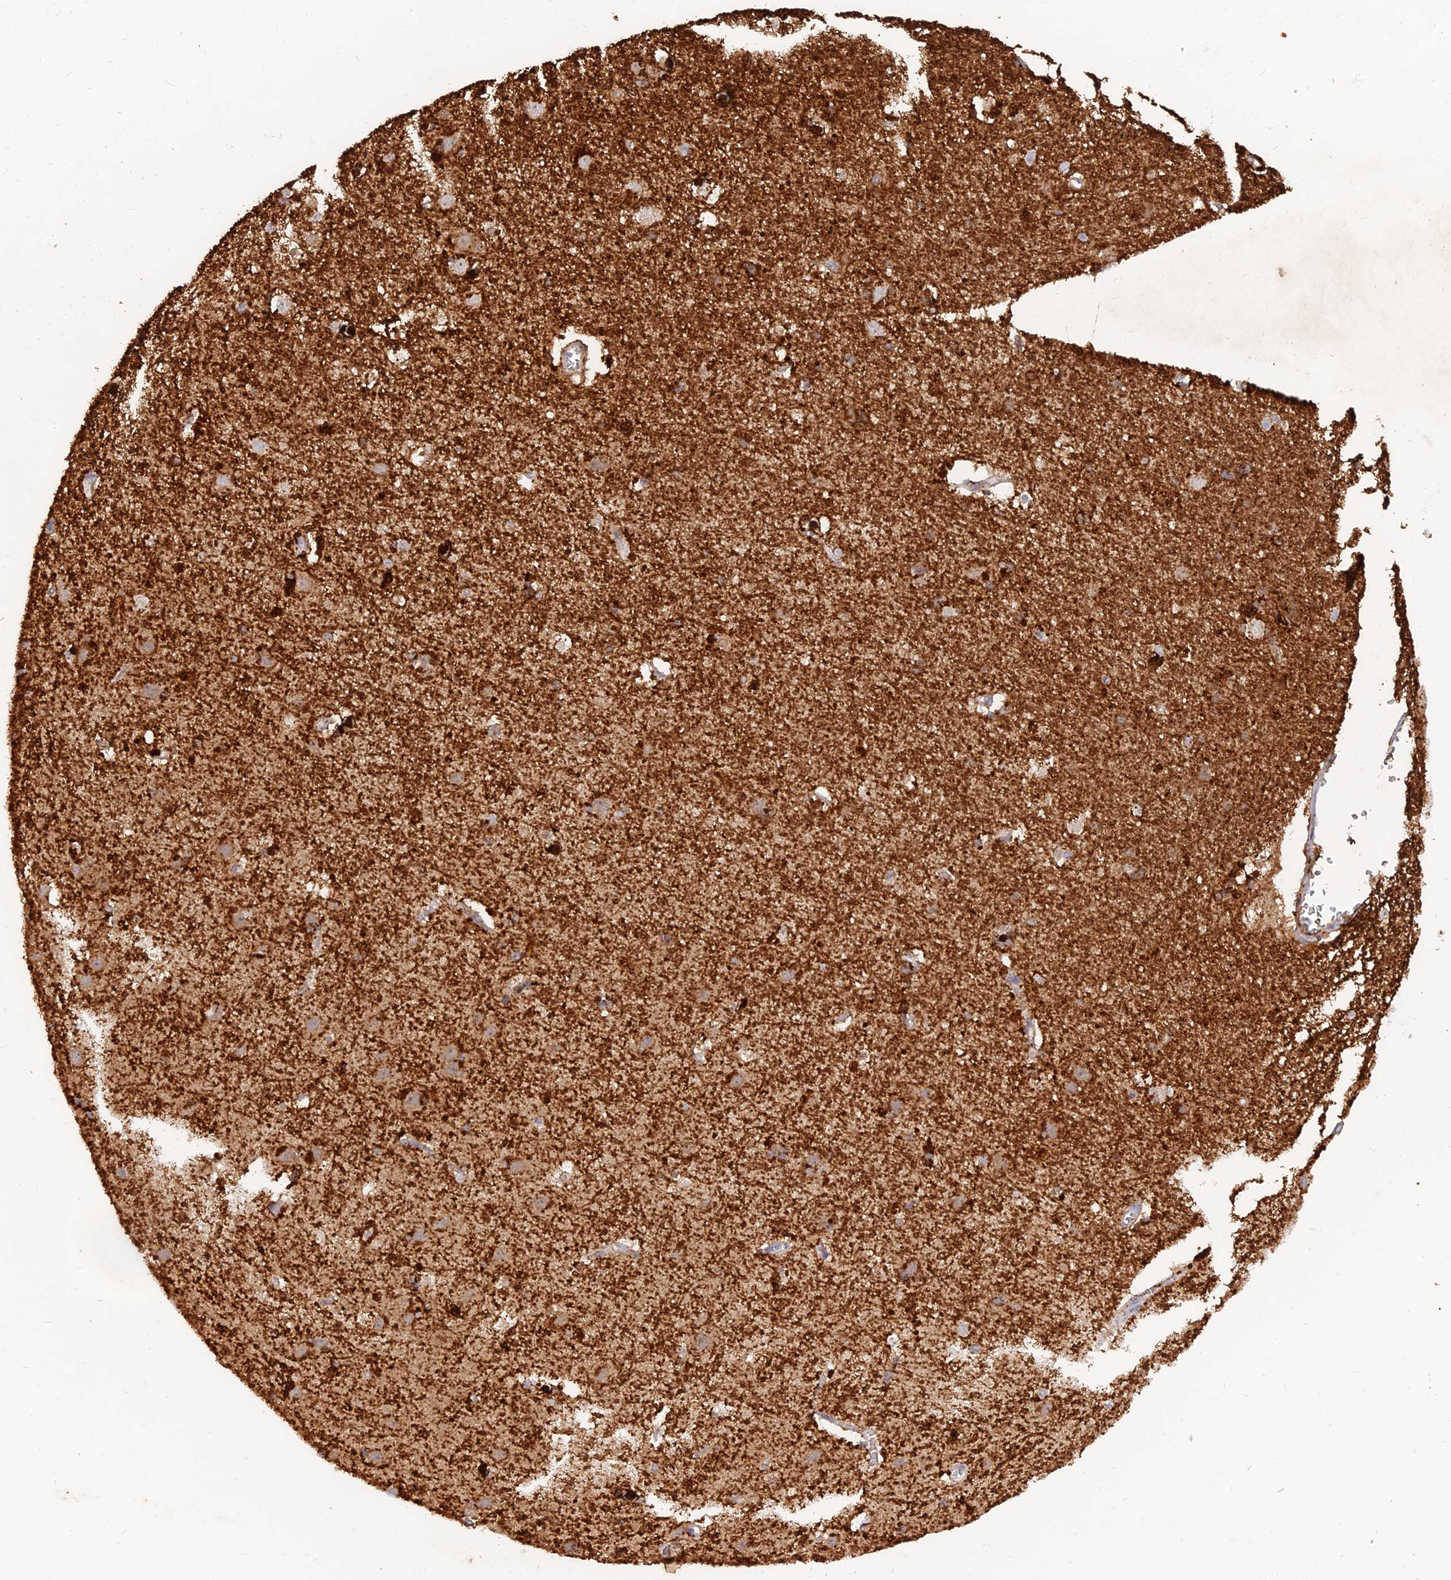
{"staining": {"intensity": "weak", "quantity": "25%-75%", "location": "cytoplasmic/membranous"}, "tissue": "cerebral cortex", "cell_type": "Endothelial cells", "image_type": "normal", "snomed": [{"axis": "morphology", "description": "Normal tissue, NOS"}, {"axis": "topography", "description": "Cerebral cortex"}], "caption": "High-power microscopy captured an immunohistochemistry histopathology image of unremarkable cerebral cortex, revealing weak cytoplasmic/membranous positivity in approximately 25%-75% of endothelial cells. The staining was performed using DAB to visualize the protein expression in brown, while the nuclei were stained in blue with hematoxylin (Magnification: 20x).", "gene": "ACSM5", "patient": {"sex": "male", "age": 54}}